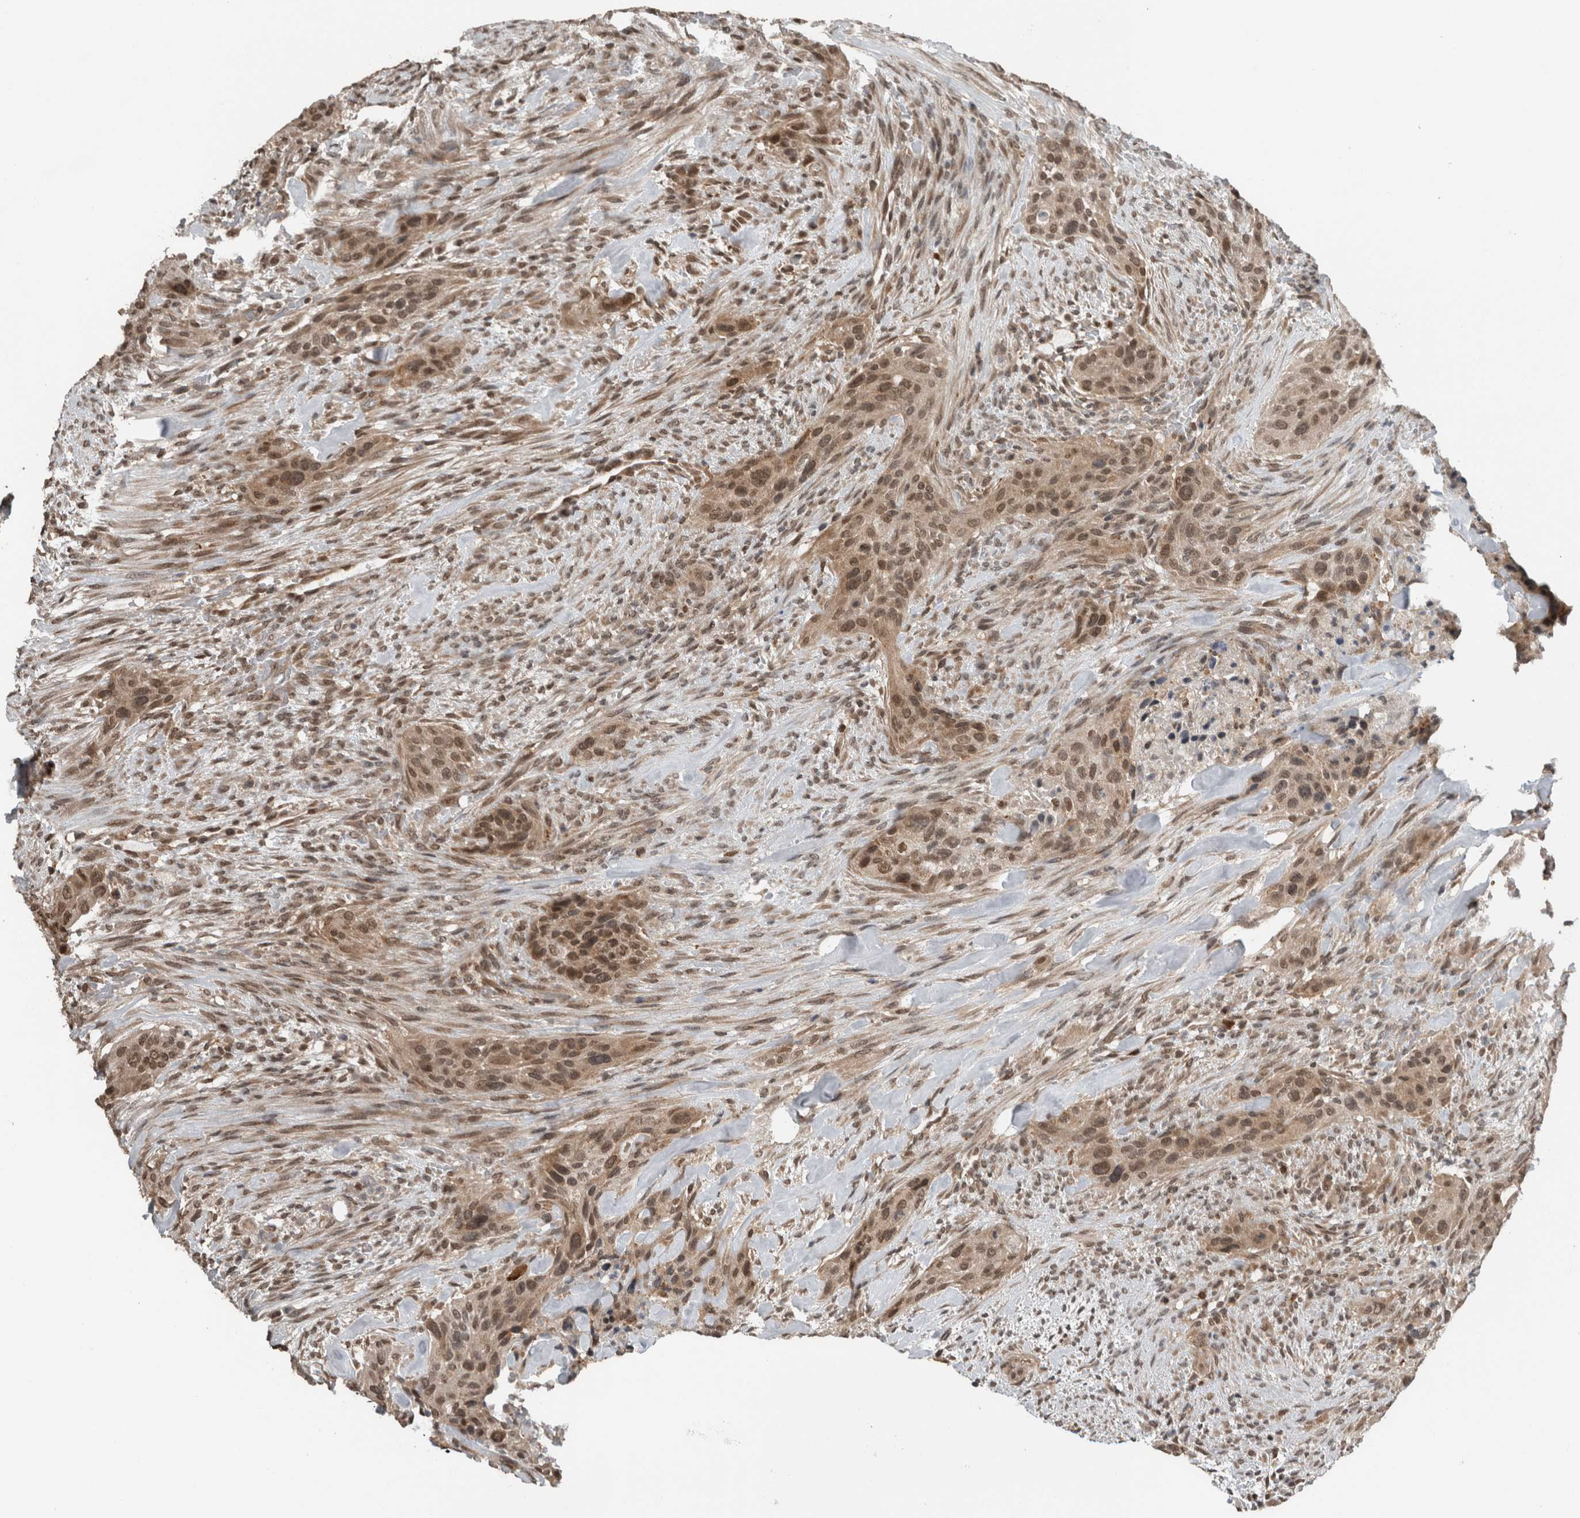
{"staining": {"intensity": "weak", "quantity": ">75%", "location": "cytoplasmic/membranous,nuclear"}, "tissue": "urothelial cancer", "cell_type": "Tumor cells", "image_type": "cancer", "snomed": [{"axis": "morphology", "description": "Urothelial carcinoma, High grade"}, {"axis": "topography", "description": "Urinary bladder"}], "caption": "Brown immunohistochemical staining in high-grade urothelial carcinoma displays weak cytoplasmic/membranous and nuclear expression in about >75% of tumor cells.", "gene": "SPAG7", "patient": {"sex": "male", "age": 35}}